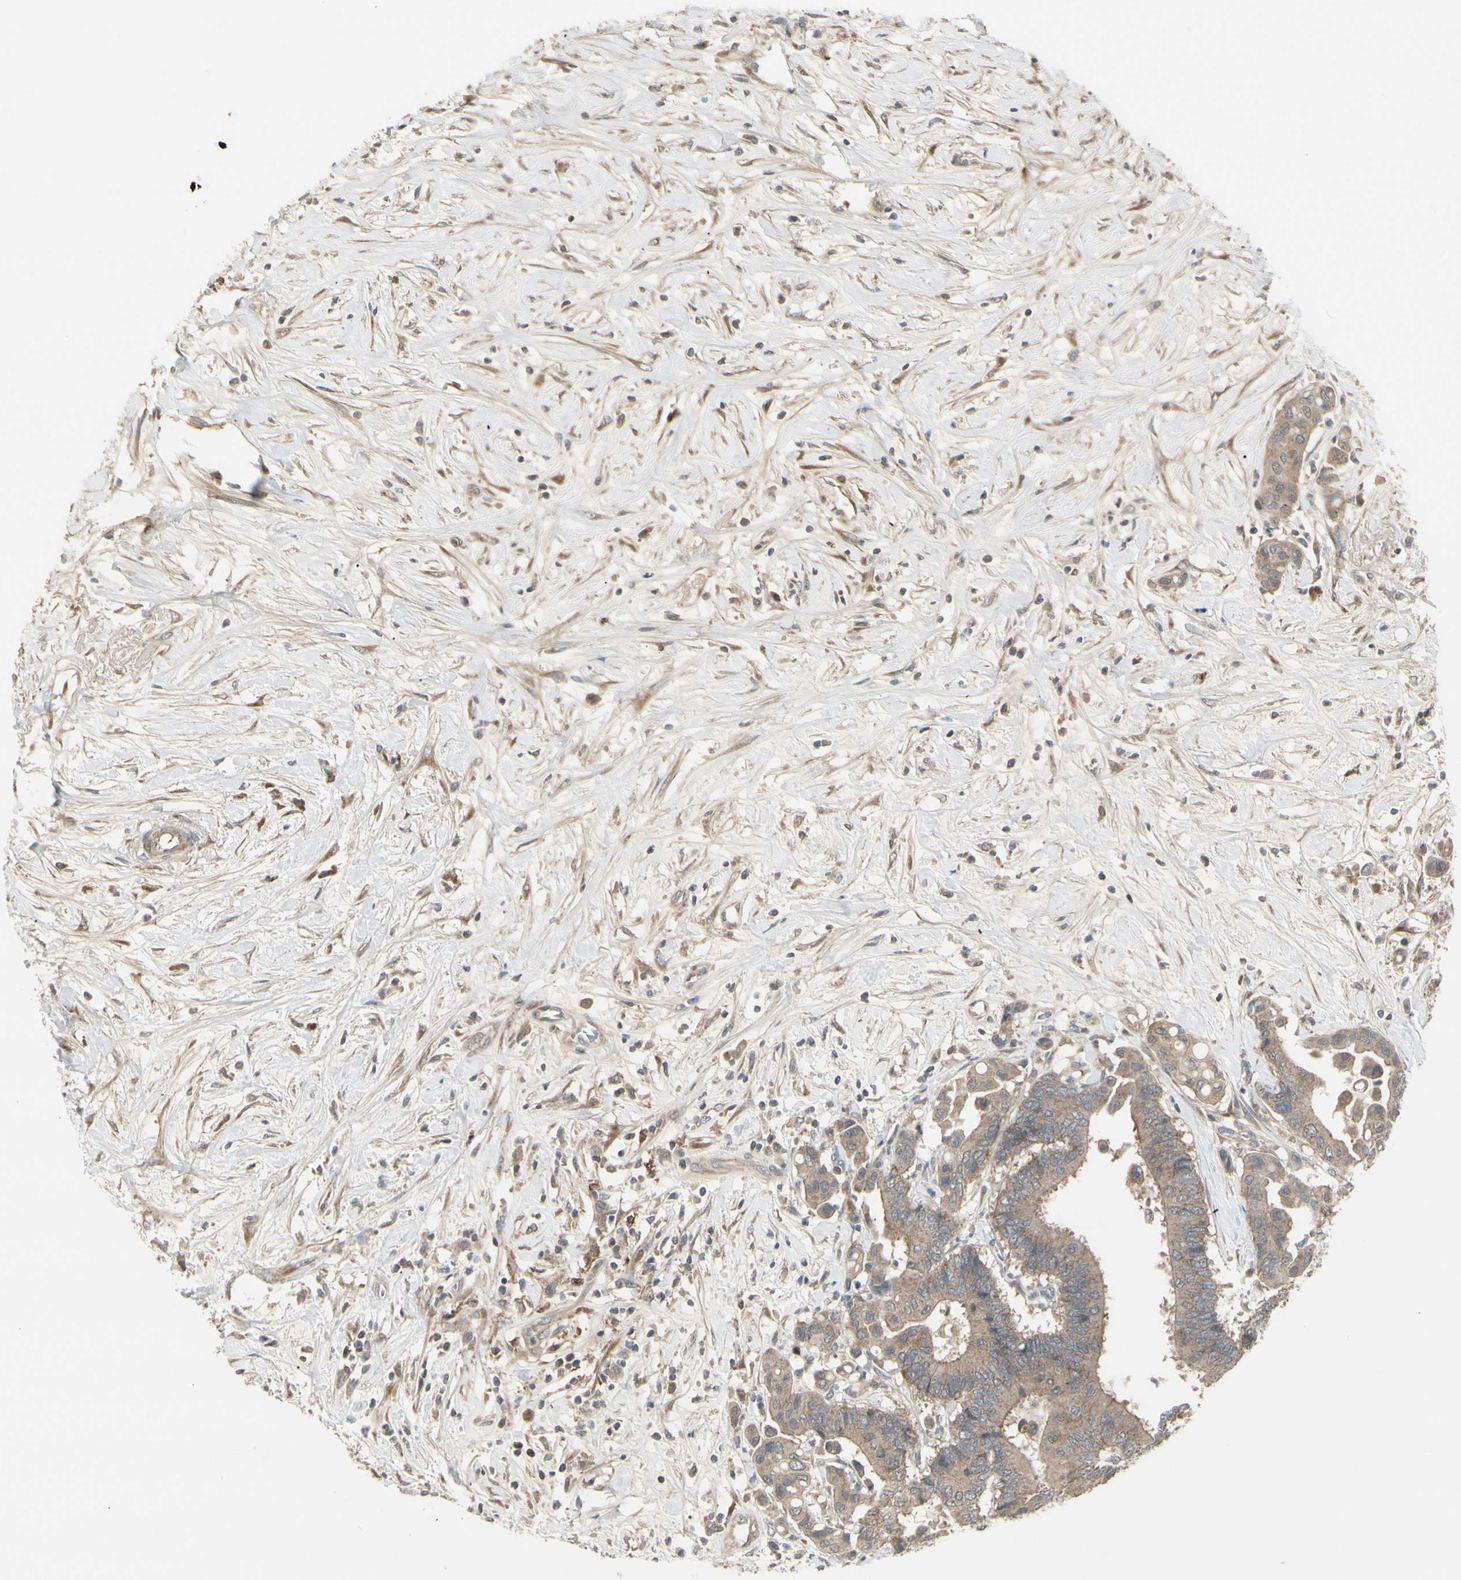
{"staining": {"intensity": "moderate", "quantity": ">75%", "location": "cytoplasmic/membranous"}, "tissue": "colorectal cancer", "cell_type": "Tumor cells", "image_type": "cancer", "snomed": [{"axis": "morphology", "description": "Normal tissue, NOS"}, {"axis": "morphology", "description": "Adenocarcinoma, NOS"}, {"axis": "topography", "description": "Colon"}], "caption": "Tumor cells exhibit medium levels of moderate cytoplasmic/membranous expression in about >75% of cells in colorectal cancer (adenocarcinoma).", "gene": "FHDC1", "patient": {"sex": "male", "age": 82}}